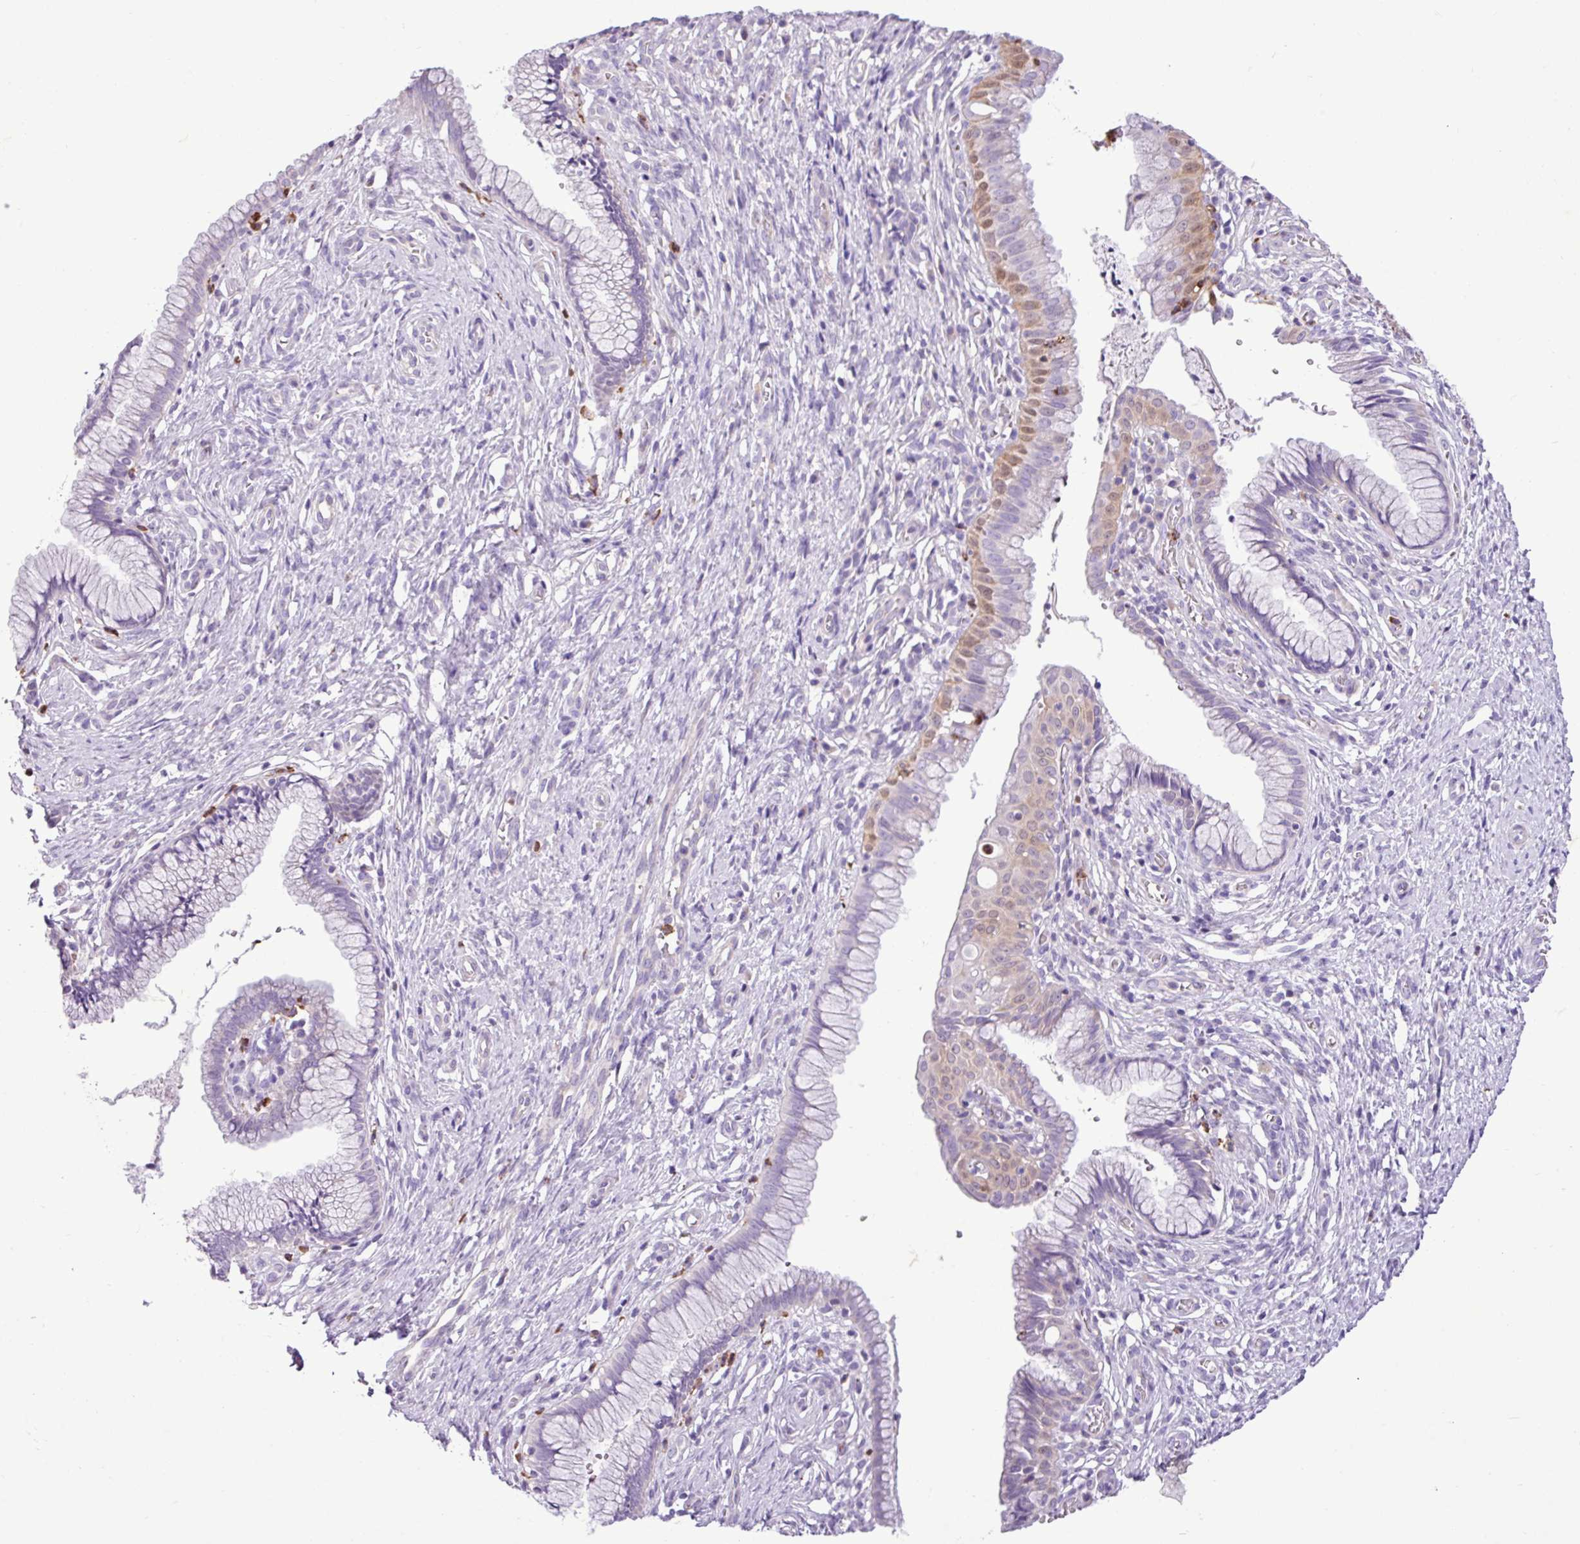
{"staining": {"intensity": "moderate", "quantity": "<25%", "location": "cytoplasmic/membranous"}, "tissue": "cervix", "cell_type": "Glandular cells", "image_type": "normal", "snomed": [{"axis": "morphology", "description": "Normal tissue, NOS"}, {"axis": "topography", "description": "Cervix"}], "caption": "This histopathology image reveals immunohistochemistry (IHC) staining of unremarkable human cervix, with low moderate cytoplasmic/membranous staining in approximately <25% of glandular cells.", "gene": "ZSCAN5A", "patient": {"sex": "female", "age": 36}}